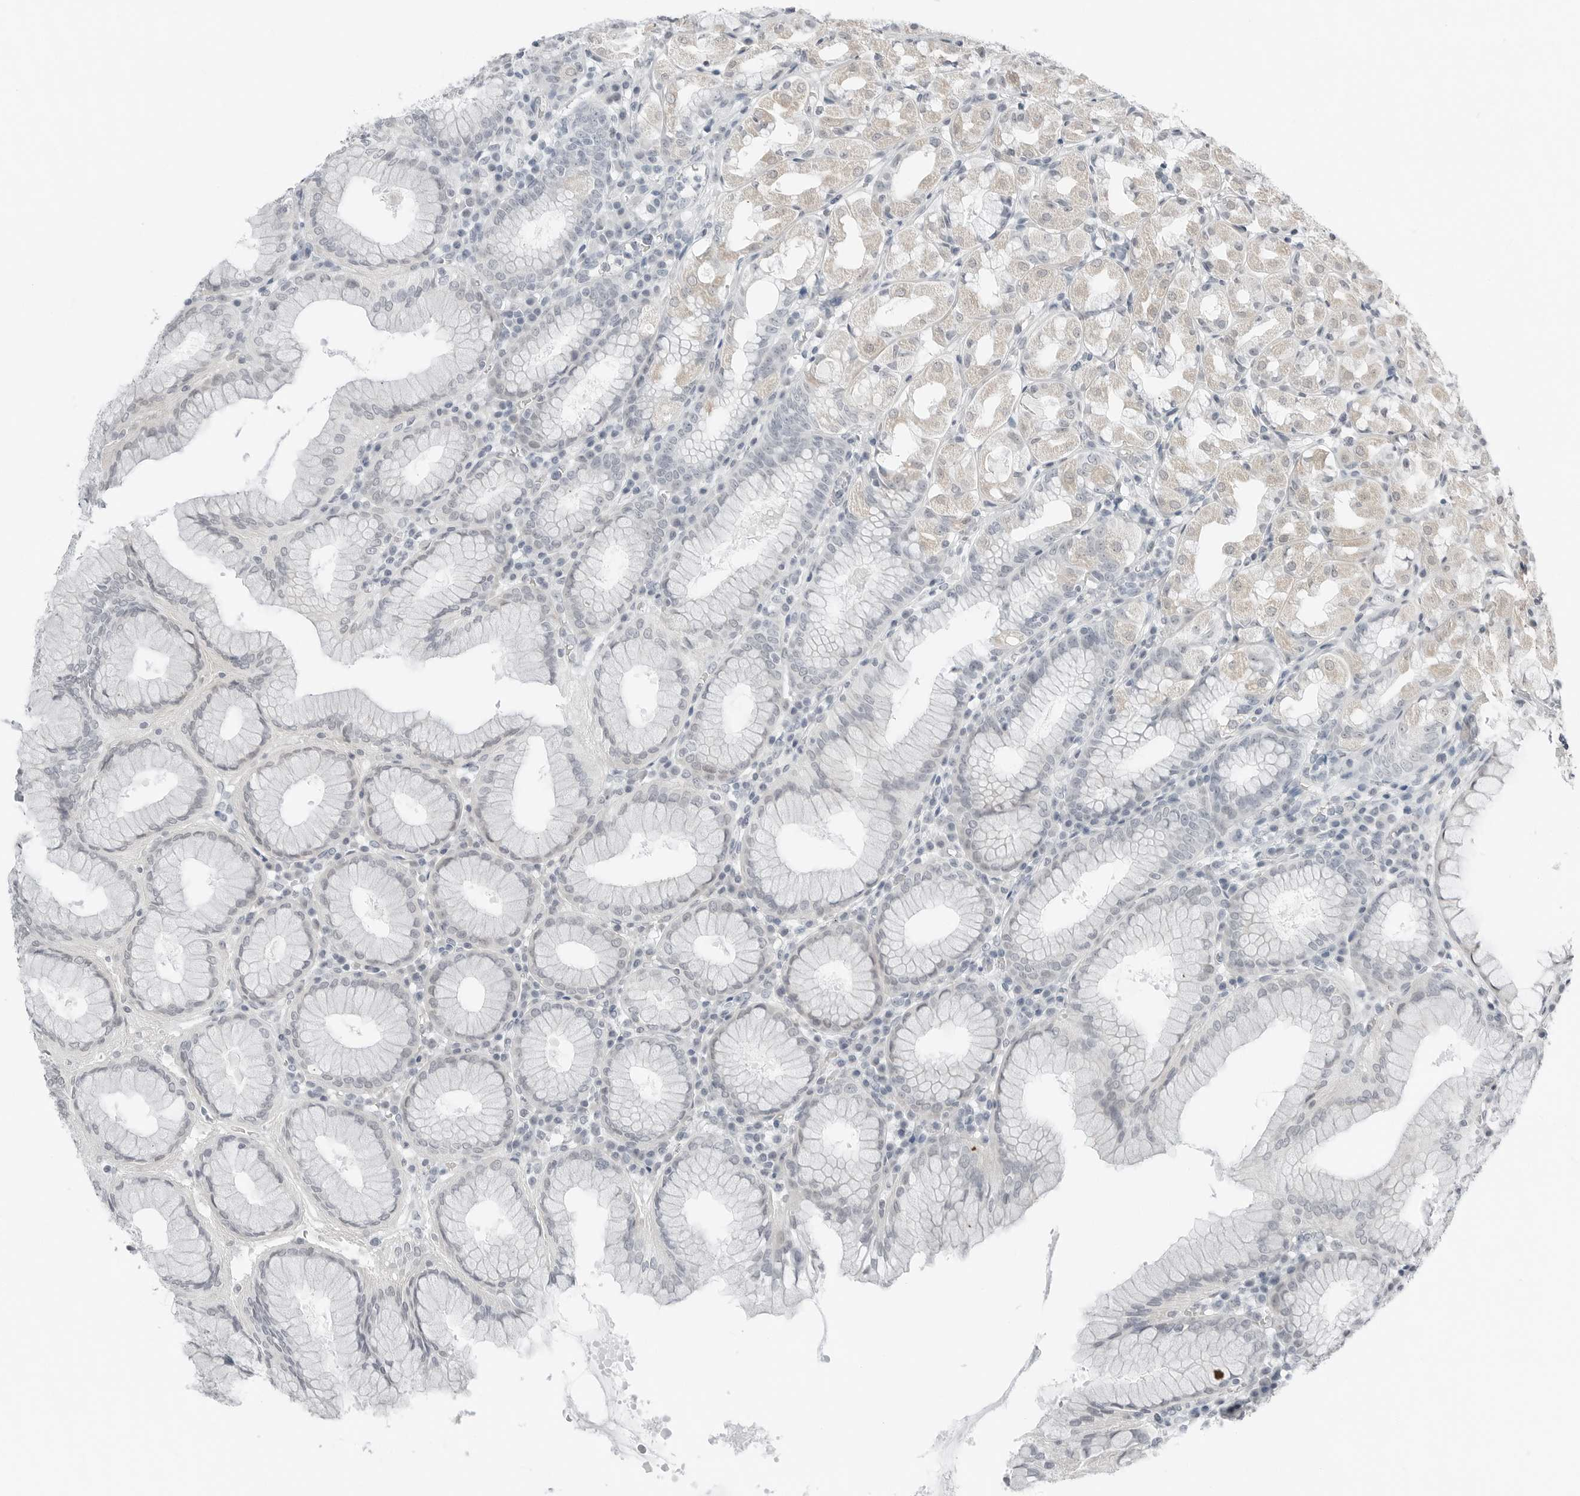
{"staining": {"intensity": "weak", "quantity": "<25%", "location": "cytoplasmic/membranous"}, "tissue": "stomach", "cell_type": "Glandular cells", "image_type": "normal", "snomed": [{"axis": "morphology", "description": "Normal tissue, NOS"}, {"axis": "topography", "description": "Stomach"}, {"axis": "topography", "description": "Stomach, lower"}], "caption": "An image of human stomach is negative for staining in glandular cells. (Brightfield microscopy of DAB (3,3'-diaminobenzidine) IHC at high magnification).", "gene": "XIRP1", "patient": {"sex": "female", "age": 56}}